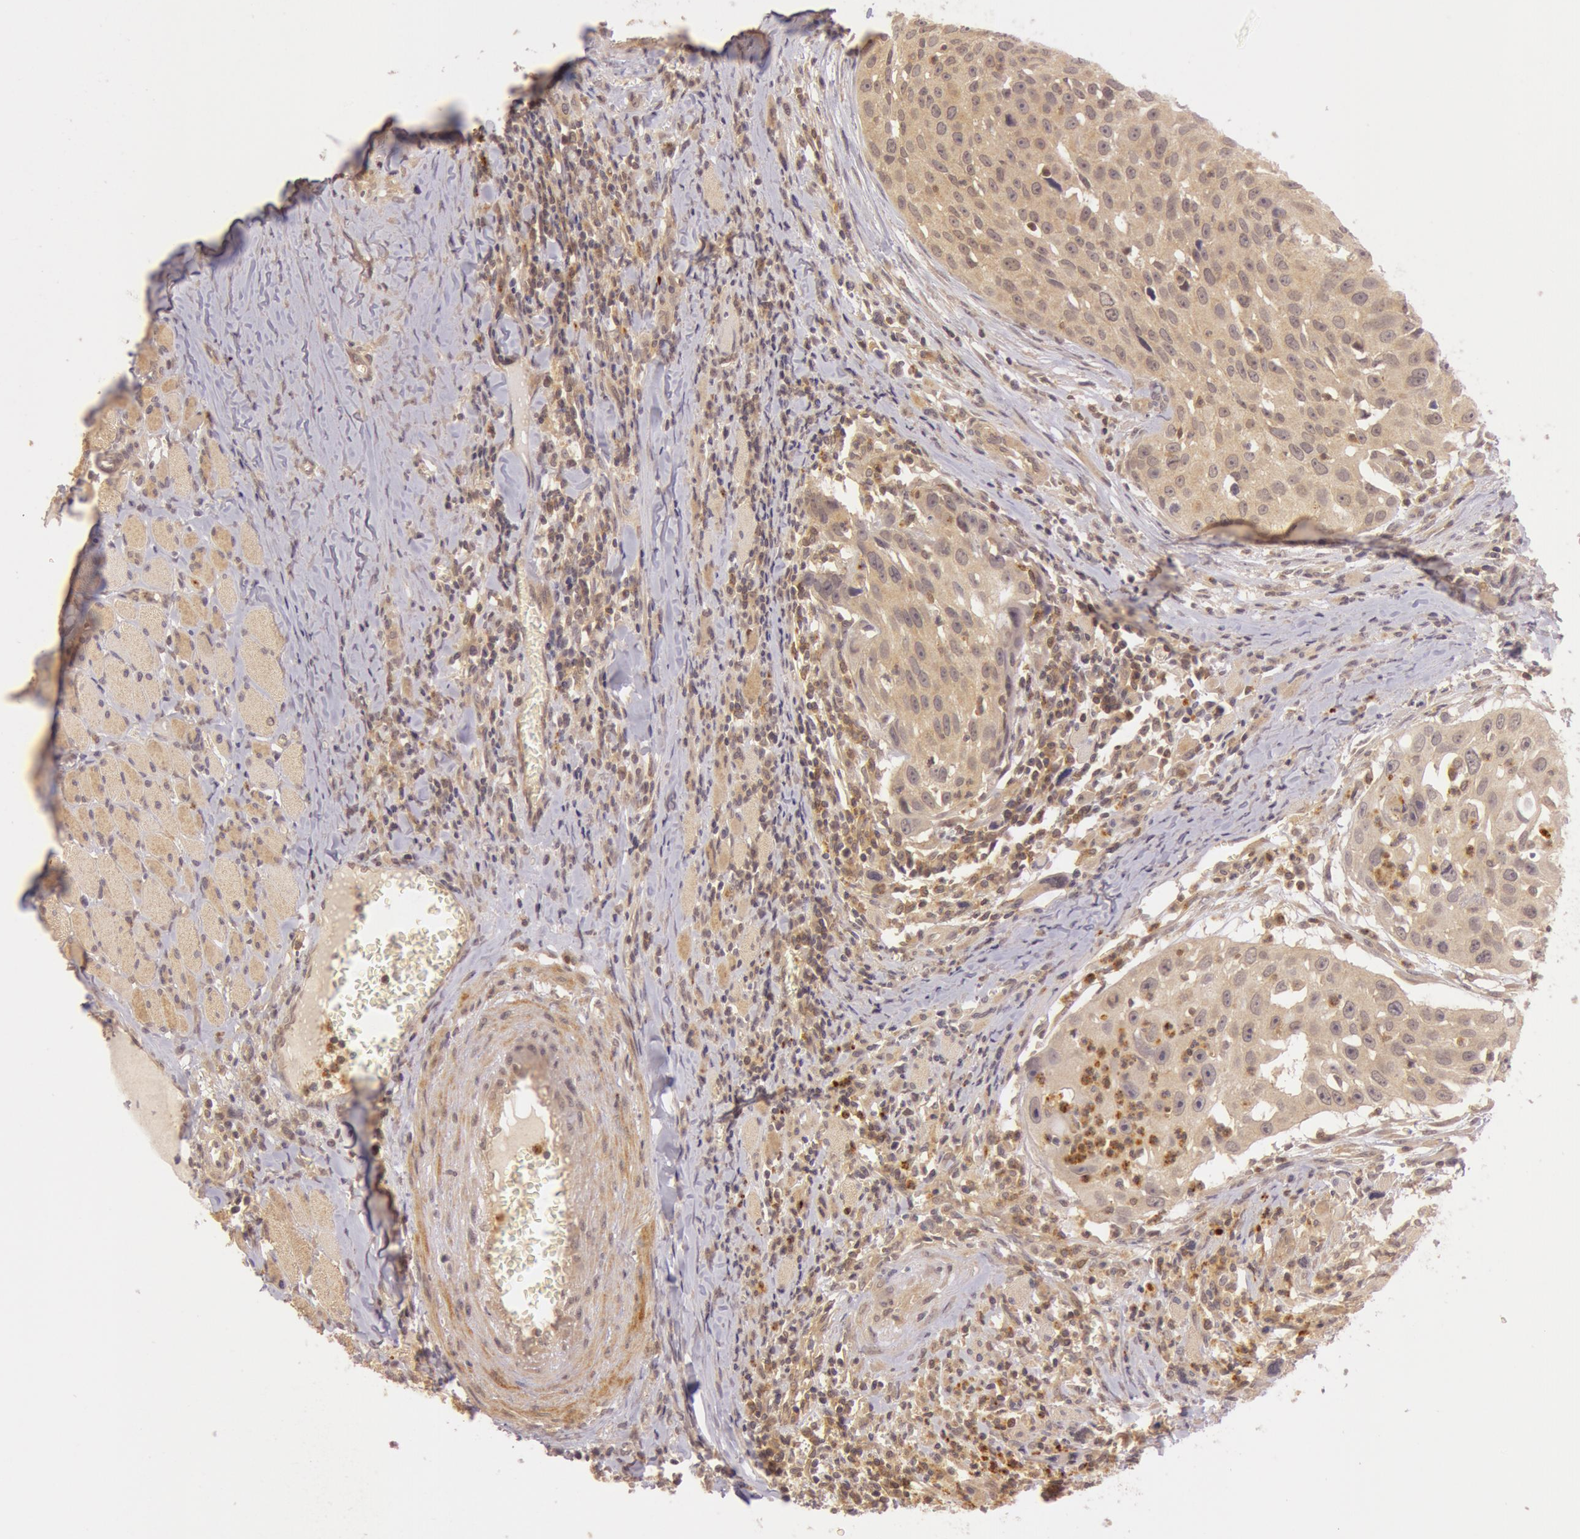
{"staining": {"intensity": "moderate", "quantity": ">75%", "location": "cytoplasmic/membranous"}, "tissue": "head and neck cancer", "cell_type": "Tumor cells", "image_type": "cancer", "snomed": [{"axis": "morphology", "description": "Squamous cell carcinoma, NOS"}, {"axis": "topography", "description": "Head-Neck"}], "caption": "Immunohistochemistry (IHC) (DAB (3,3'-diaminobenzidine)) staining of human head and neck cancer reveals moderate cytoplasmic/membranous protein expression in about >75% of tumor cells.", "gene": "ATG2B", "patient": {"sex": "male", "age": 64}}